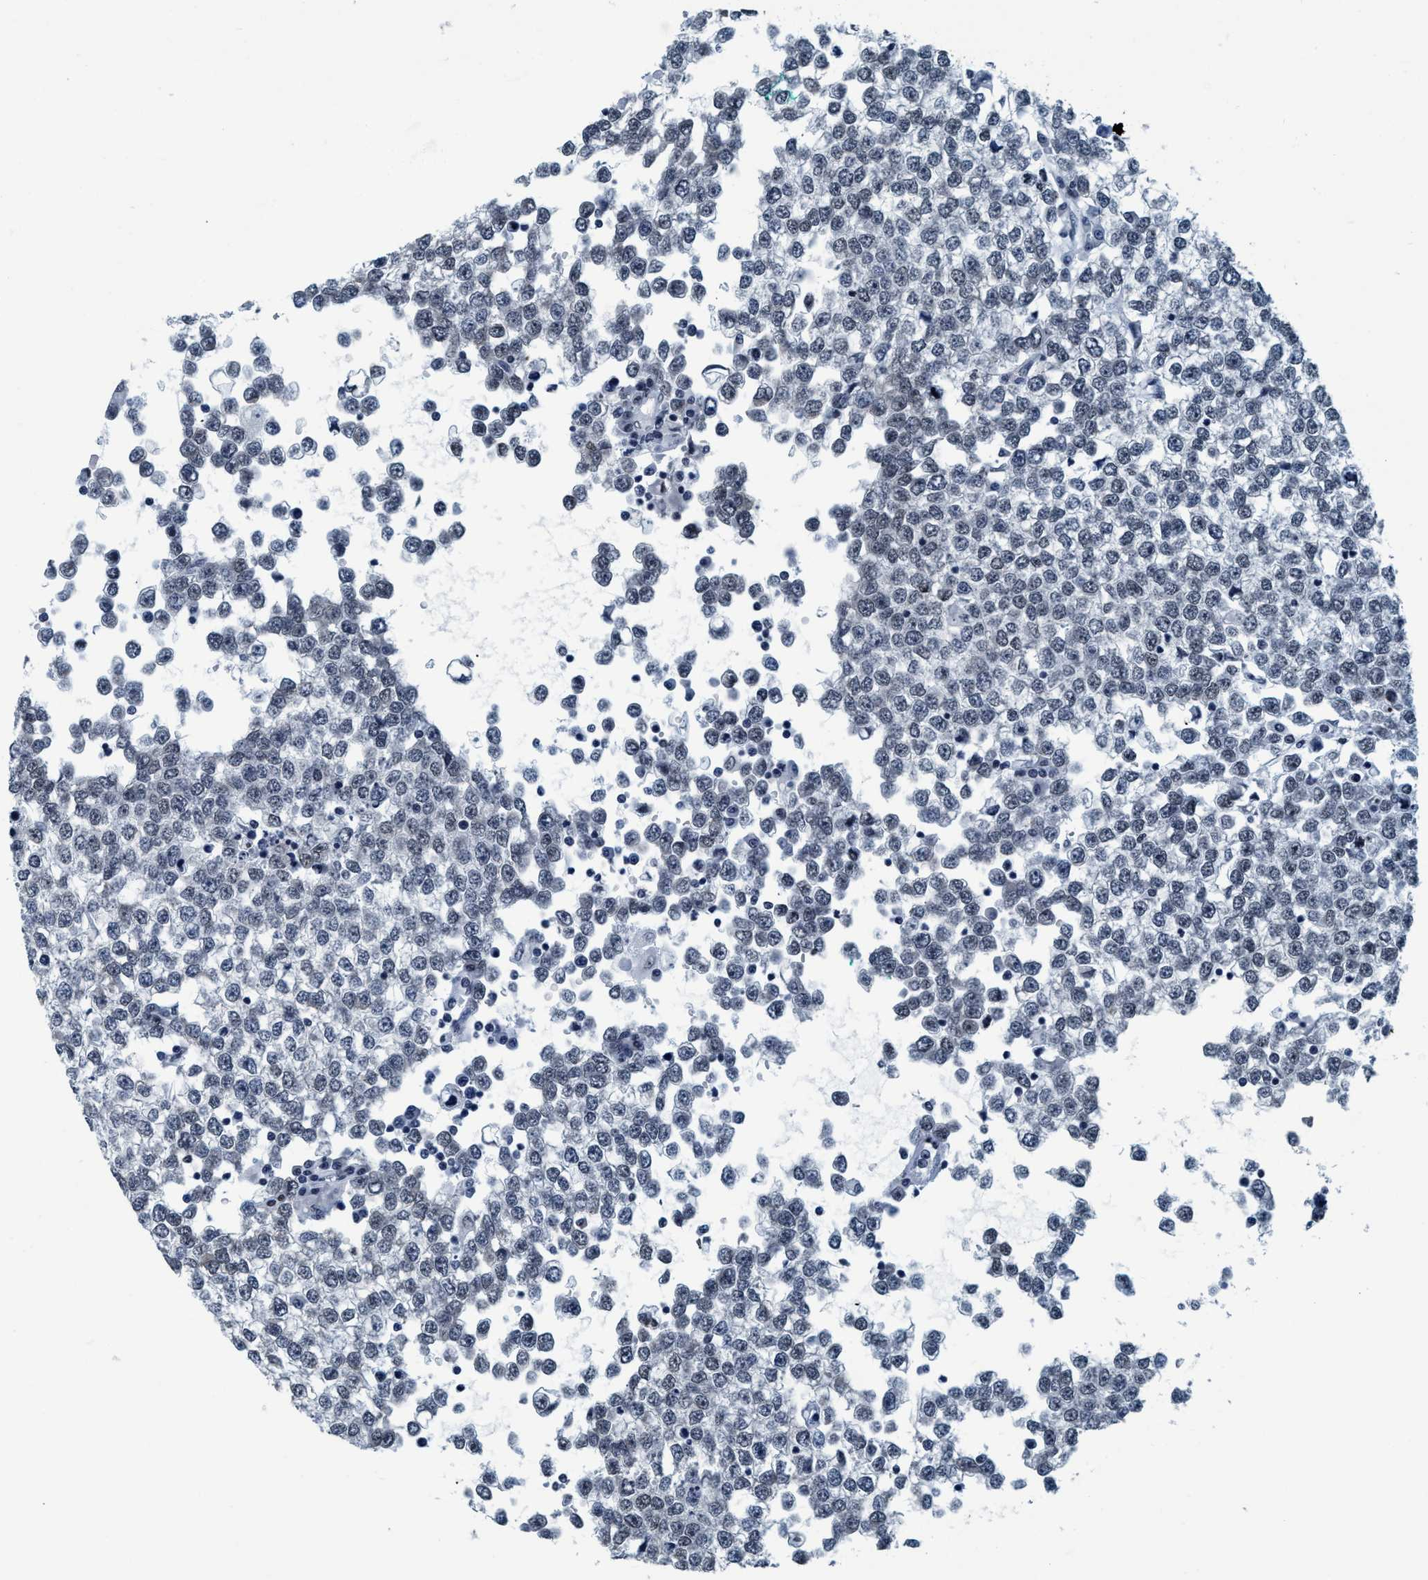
{"staining": {"intensity": "weak", "quantity": "25%-75%", "location": "nuclear"}, "tissue": "testis cancer", "cell_type": "Tumor cells", "image_type": "cancer", "snomed": [{"axis": "morphology", "description": "Seminoma, NOS"}, {"axis": "topography", "description": "Testis"}], "caption": "Immunohistochemical staining of human testis cancer shows low levels of weak nuclear staining in about 25%-75% of tumor cells.", "gene": "CCNE2", "patient": {"sex": "male", "age": 65}}